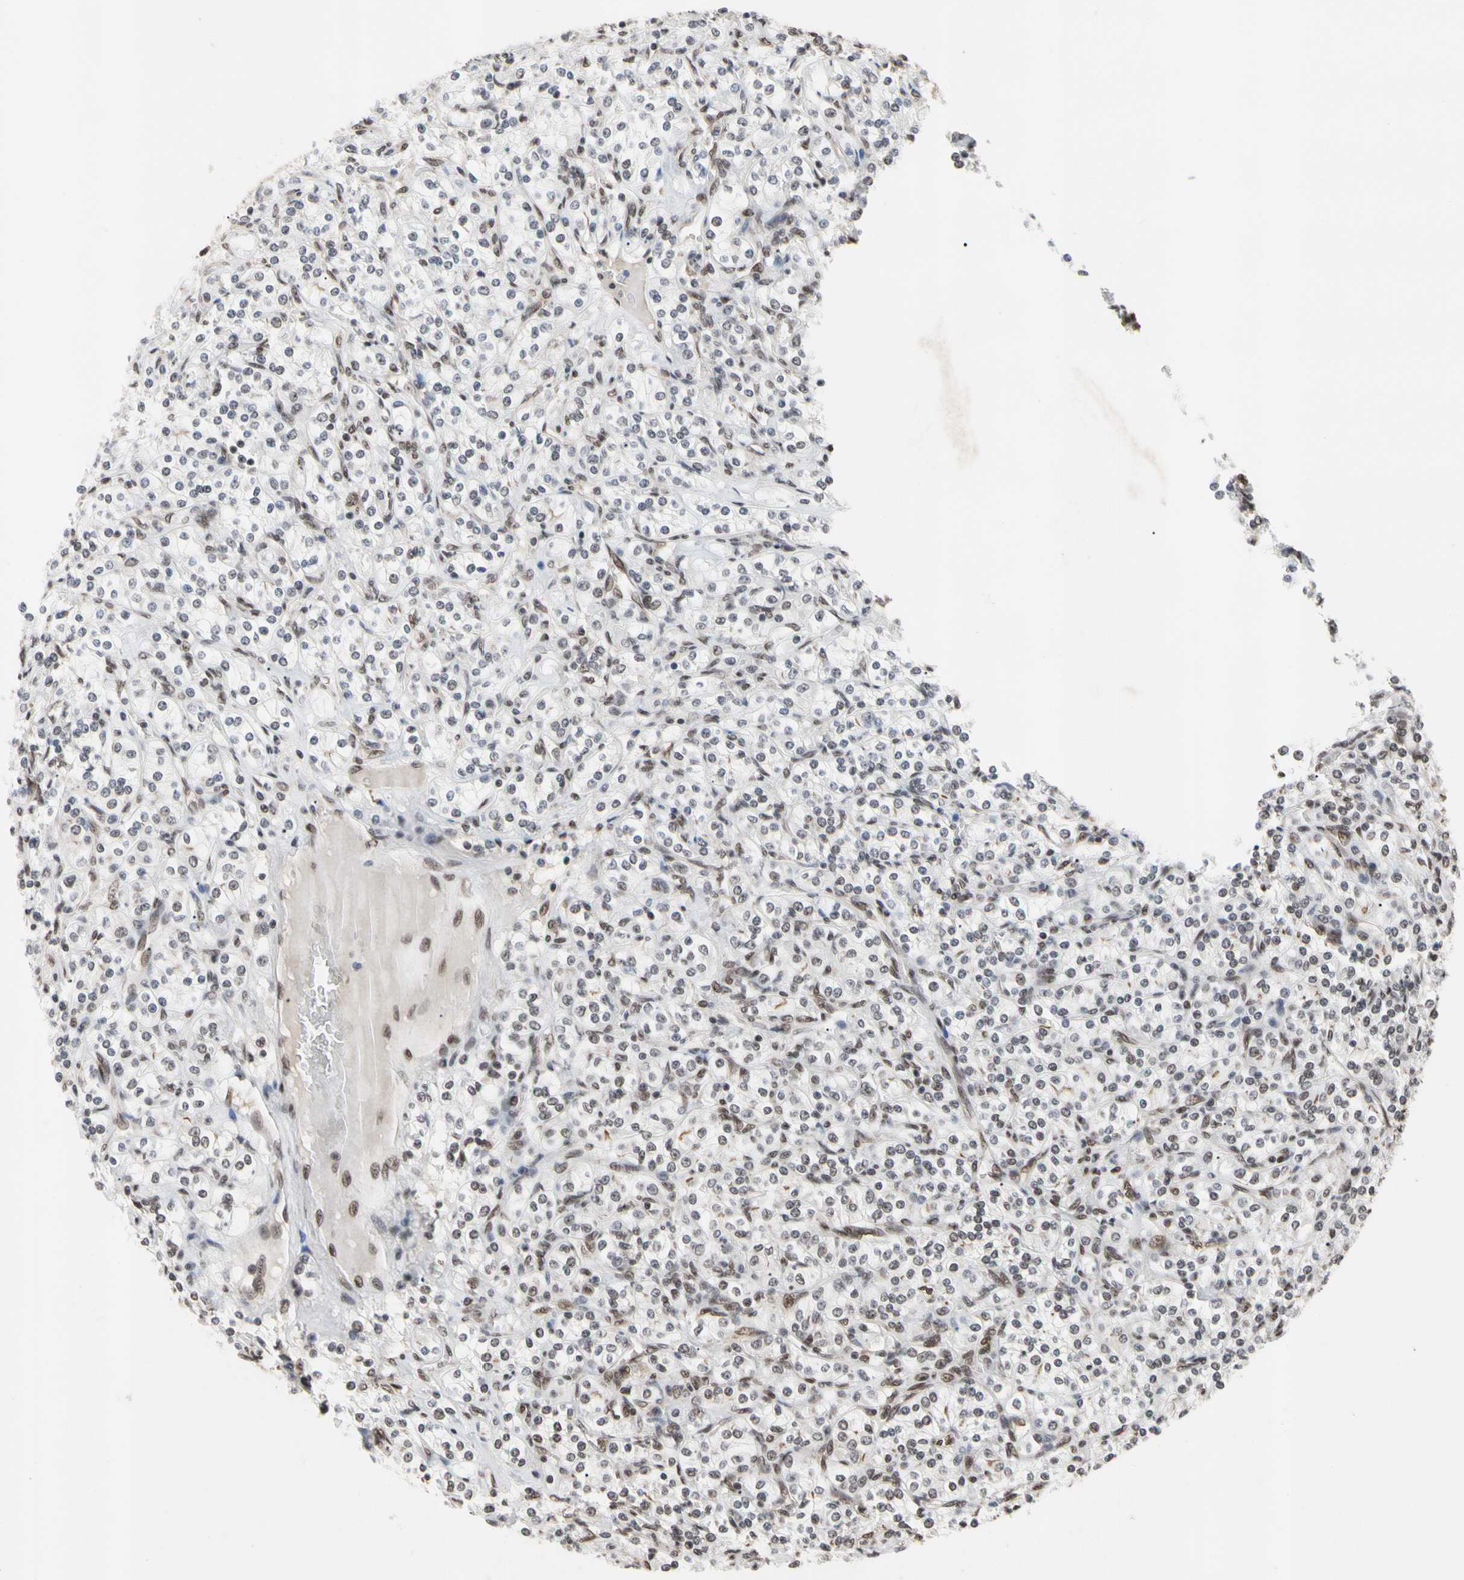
{"staining": {"intensity": "moderate", "quantity": "25%-75%", "location": "nuclear"}, "tissue": "renal cancer", "cell_type": "Tumor cells", "image_type": "cancer", "snomed": [{"axis": "morphology", "description": "Adenocarcinoma, NOS"}, {"axis": "topography", "description": "Kidney"}], "caption": "Moderate nuclear protein staining is seen in about 25%-75% of tumor cells in renal adenocarcinoma.", "gene": "FAM98B", "patient": {"sex": "male", "age": 77}}